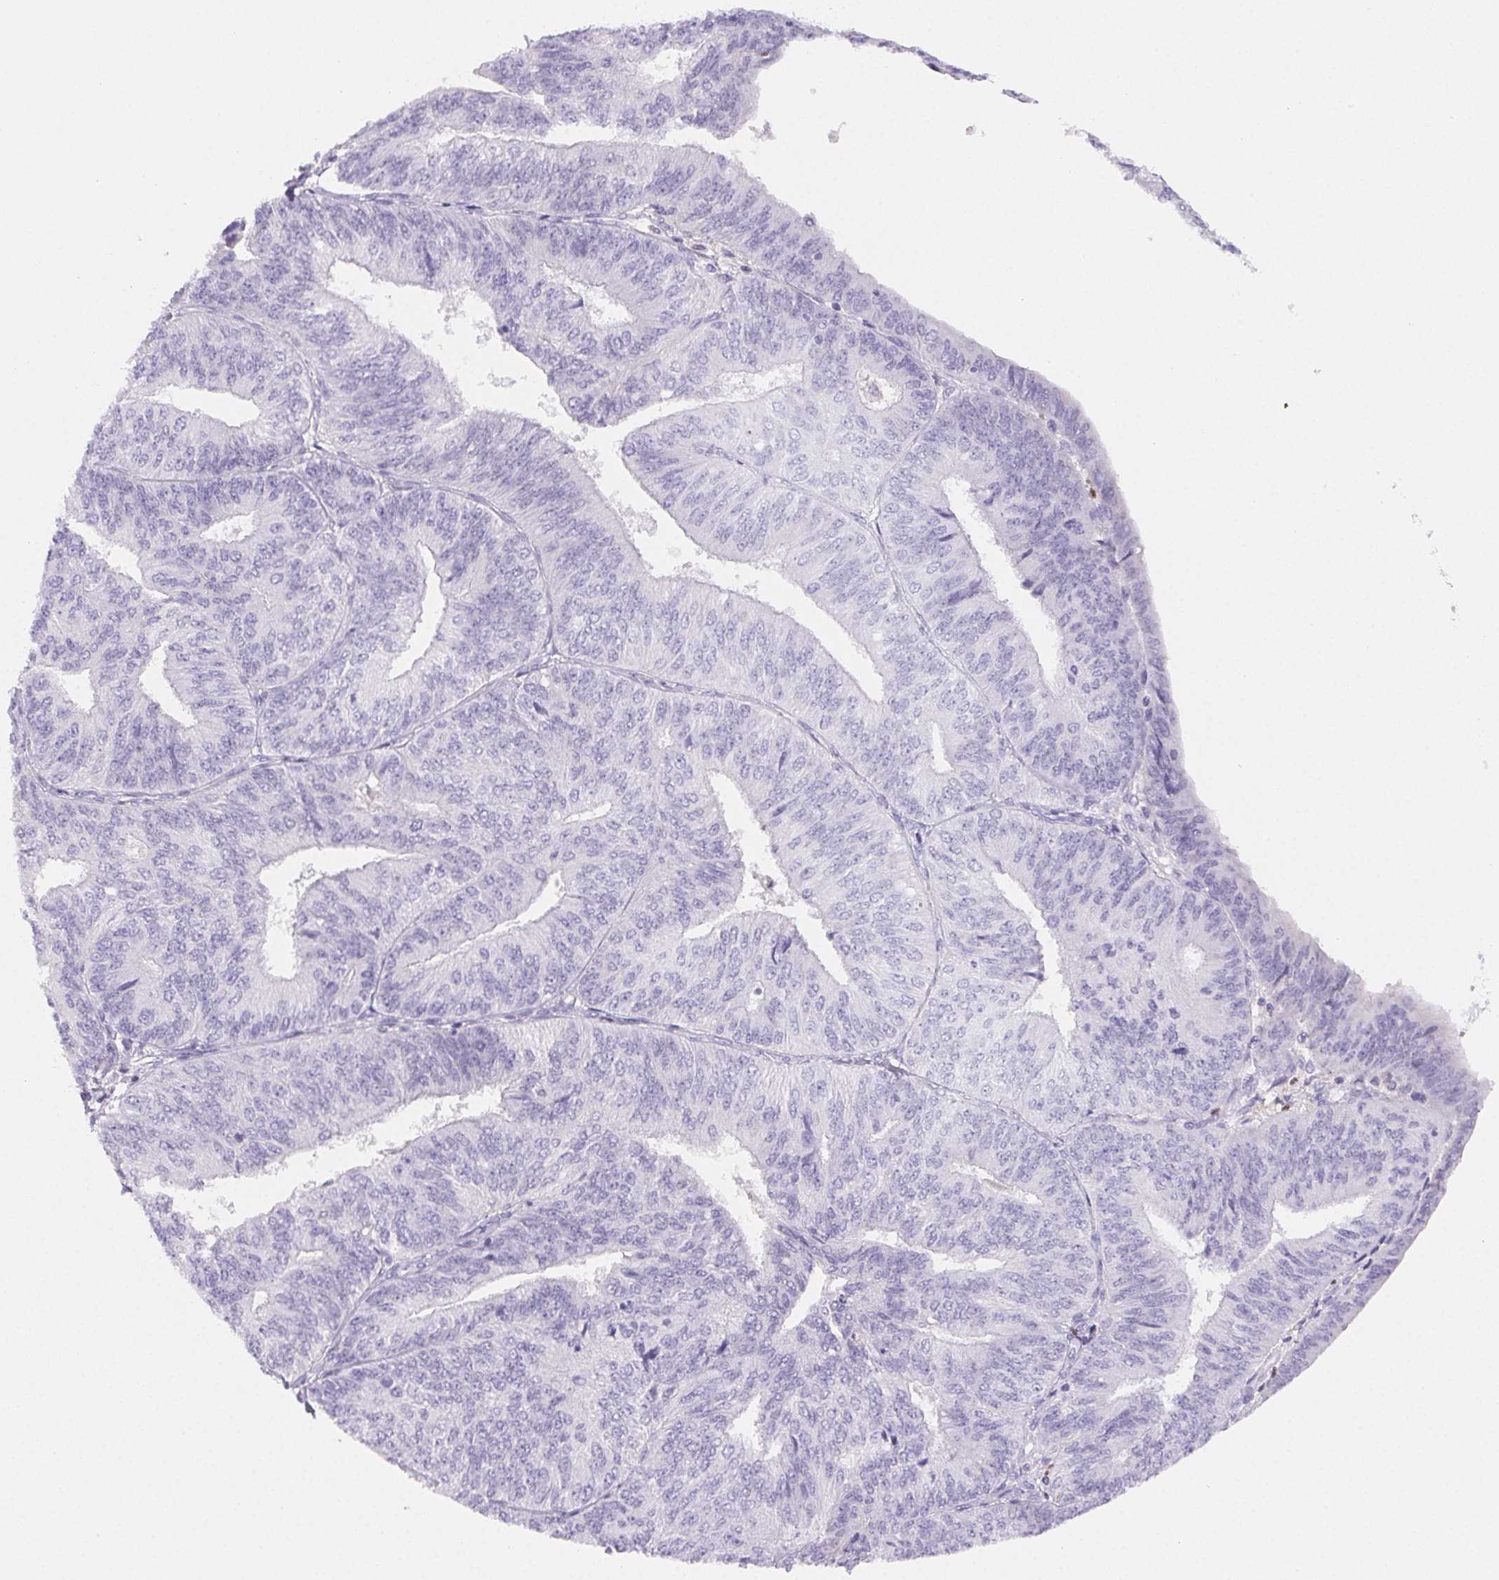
{"staining": {"intensity": "negative", "quantity": "none", "location": "none"}, "tissue": "endometrial cancer", "cell_type": "Tumor cells", "image_type": "cancer", "snomed": [{"axis": "morphology", "description": "Adenocarcinoma, NOS"}, {"axis": "topography", "description": "Endometrium"}], "caption": "An immunohistochemistry micrograph of endometrial cancer (adenocarcinoma) is shown. There is no staining in tumor cells of endometrial cancer (adenocarcinoma).", "gene": "PADI4", "patient": {"sex": "female", "age": 58}}